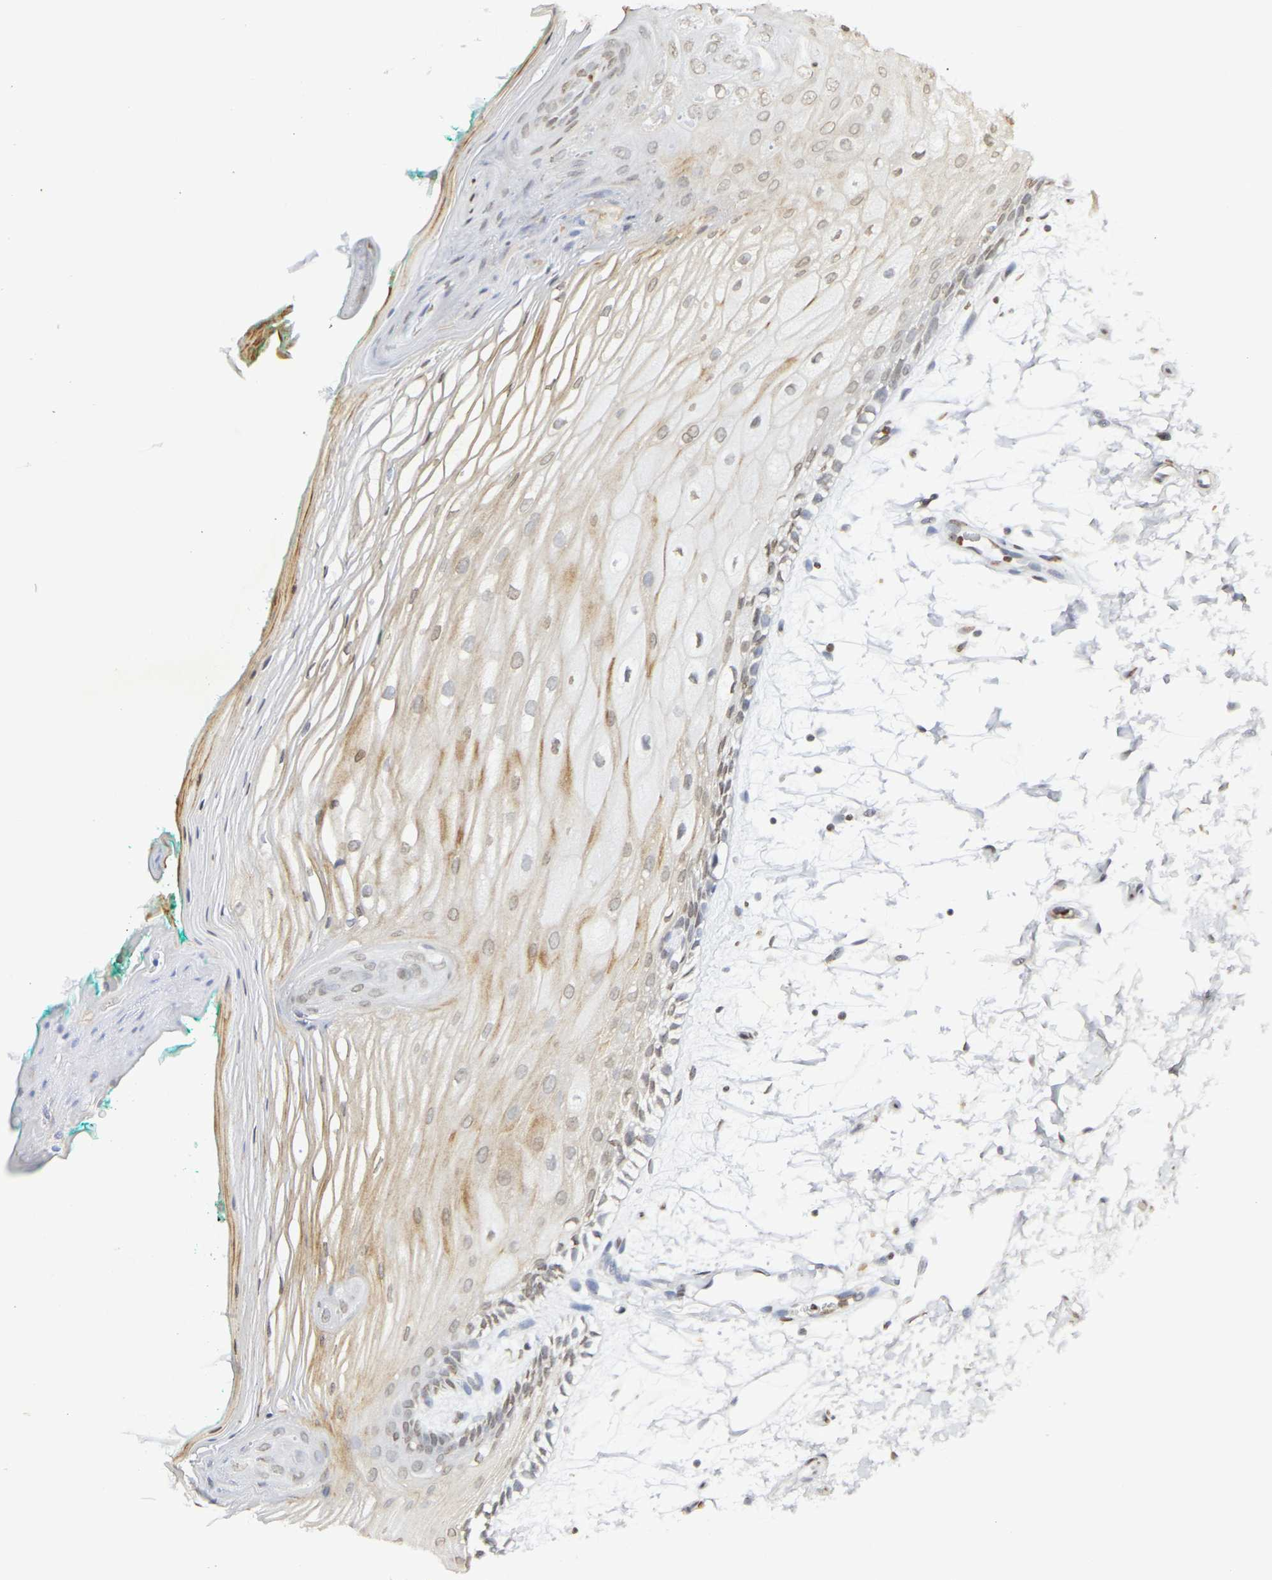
{"staining": {"intensity": "moderate", "quantity": "25%-75%", "location": "cytoplasmic/membranous,nuclear"}, "tissue": "oral mucosa", "cell_type": "Squamous epithelial cells", "image_type": "normal", "snomed": [{"axis": "morphology", "description": "Normal tissue, NOS"}, {"axis": "topography", "description": "Skeletal muscle"}, {"axis": "topography", "description": "Oral tissue"}, {"axis": "topography", "description": "Peripheral nerve tissue"}], "caption": "Oral mucosa stained with immunohistochemistry (IHC) shows moderate cytoplasmic/membranous,nuclear expression in approximately 25%-75% of squamous epithelial cells.", "gene": "ATF4", "patient": {"sex": "female", "age": 84}}